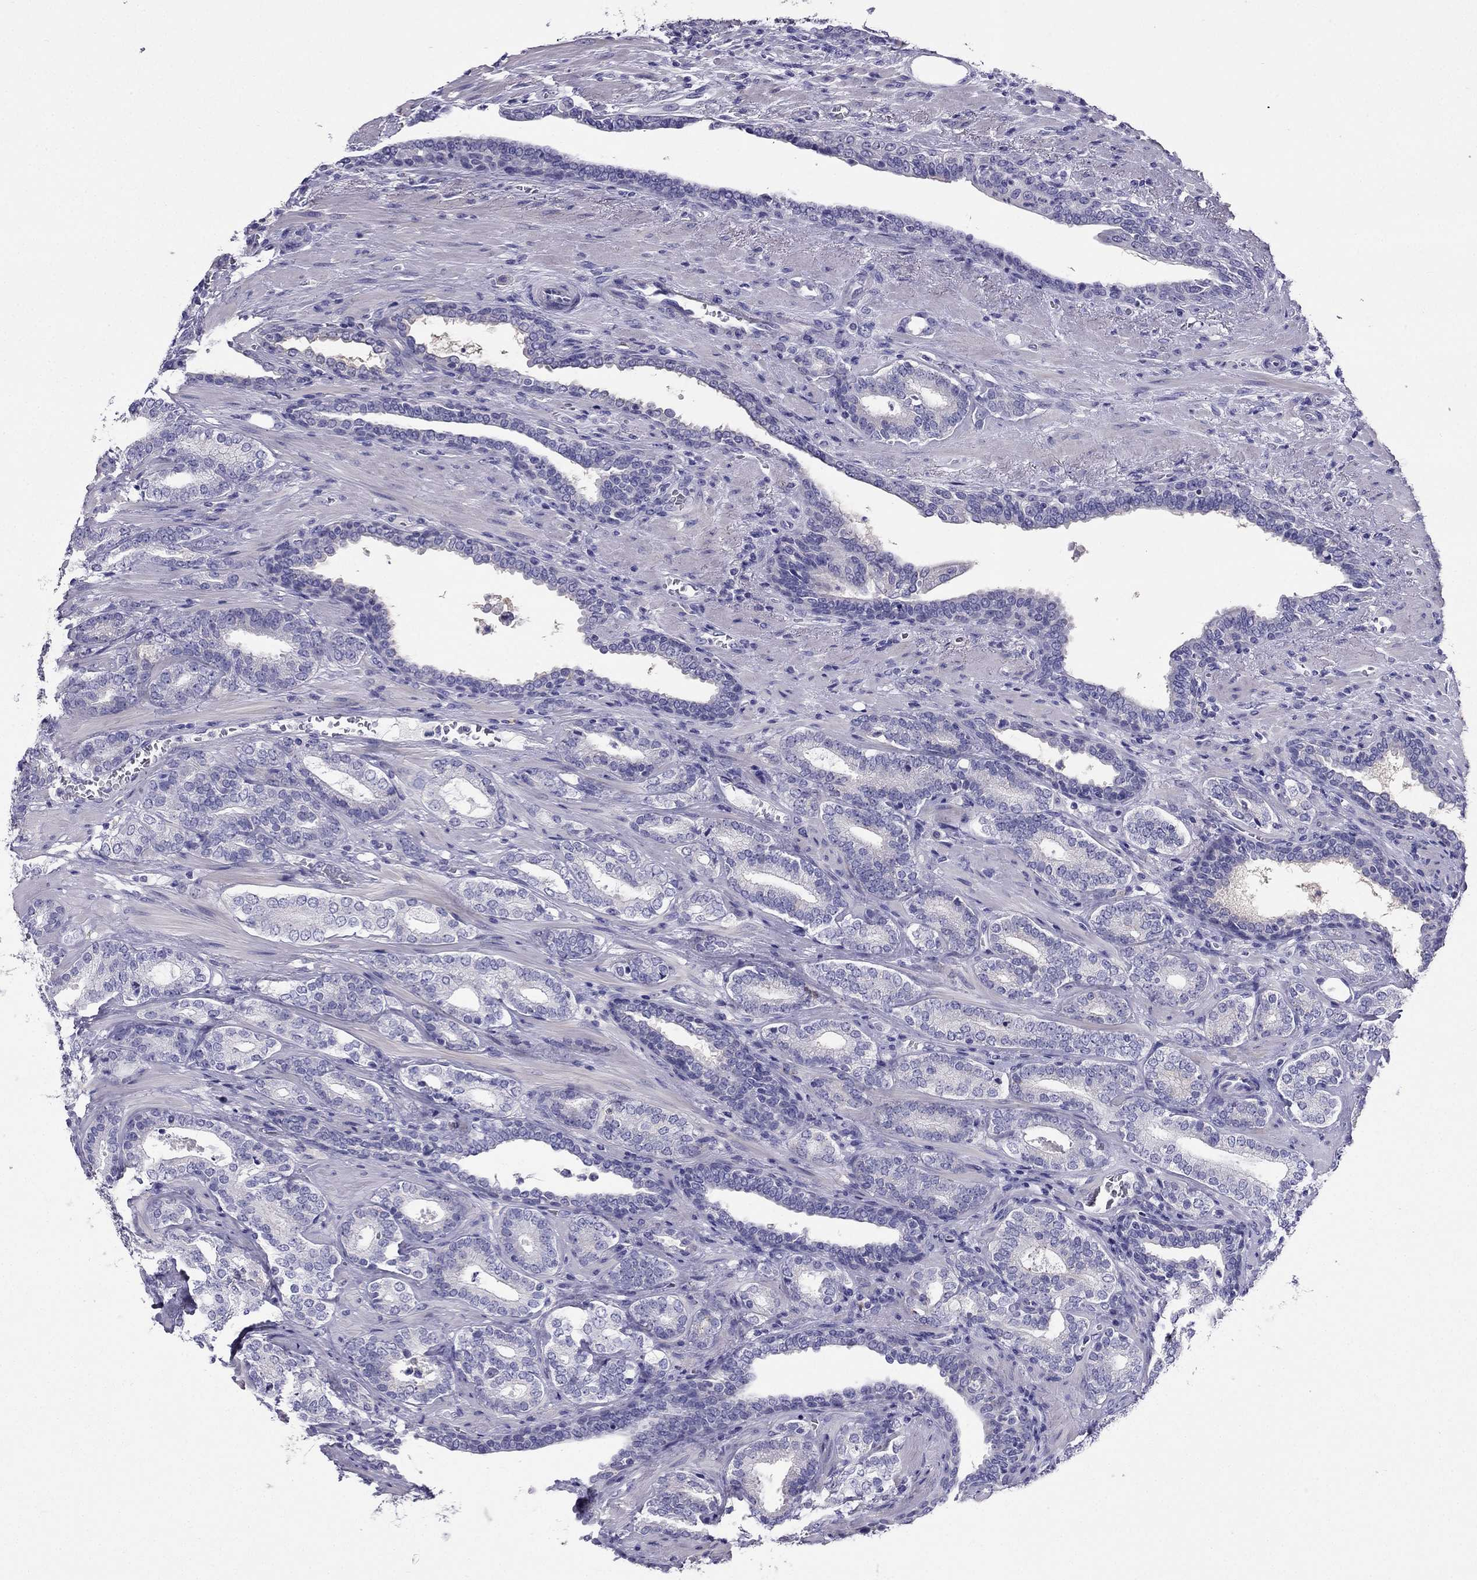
{"staining": {"intensity": "negative", "quantity": "none", "location": "none"}, "tissue": "prostate cancer", "cell_type": "Tumor cells", "image_type": "cancer", "snomed": [{"axis": "morphology", "description": "Adenocarcinoma, Low grade"}, {"axis": "topography", "description": "Prostate"}], "caption": "Human low-grade adenocarcinoma (prostate) stained for a protein using immunohistochemistry displays no staining in tumor cells.", "gene": "PTH", "patient": {"sex": "male", "age": 61}}